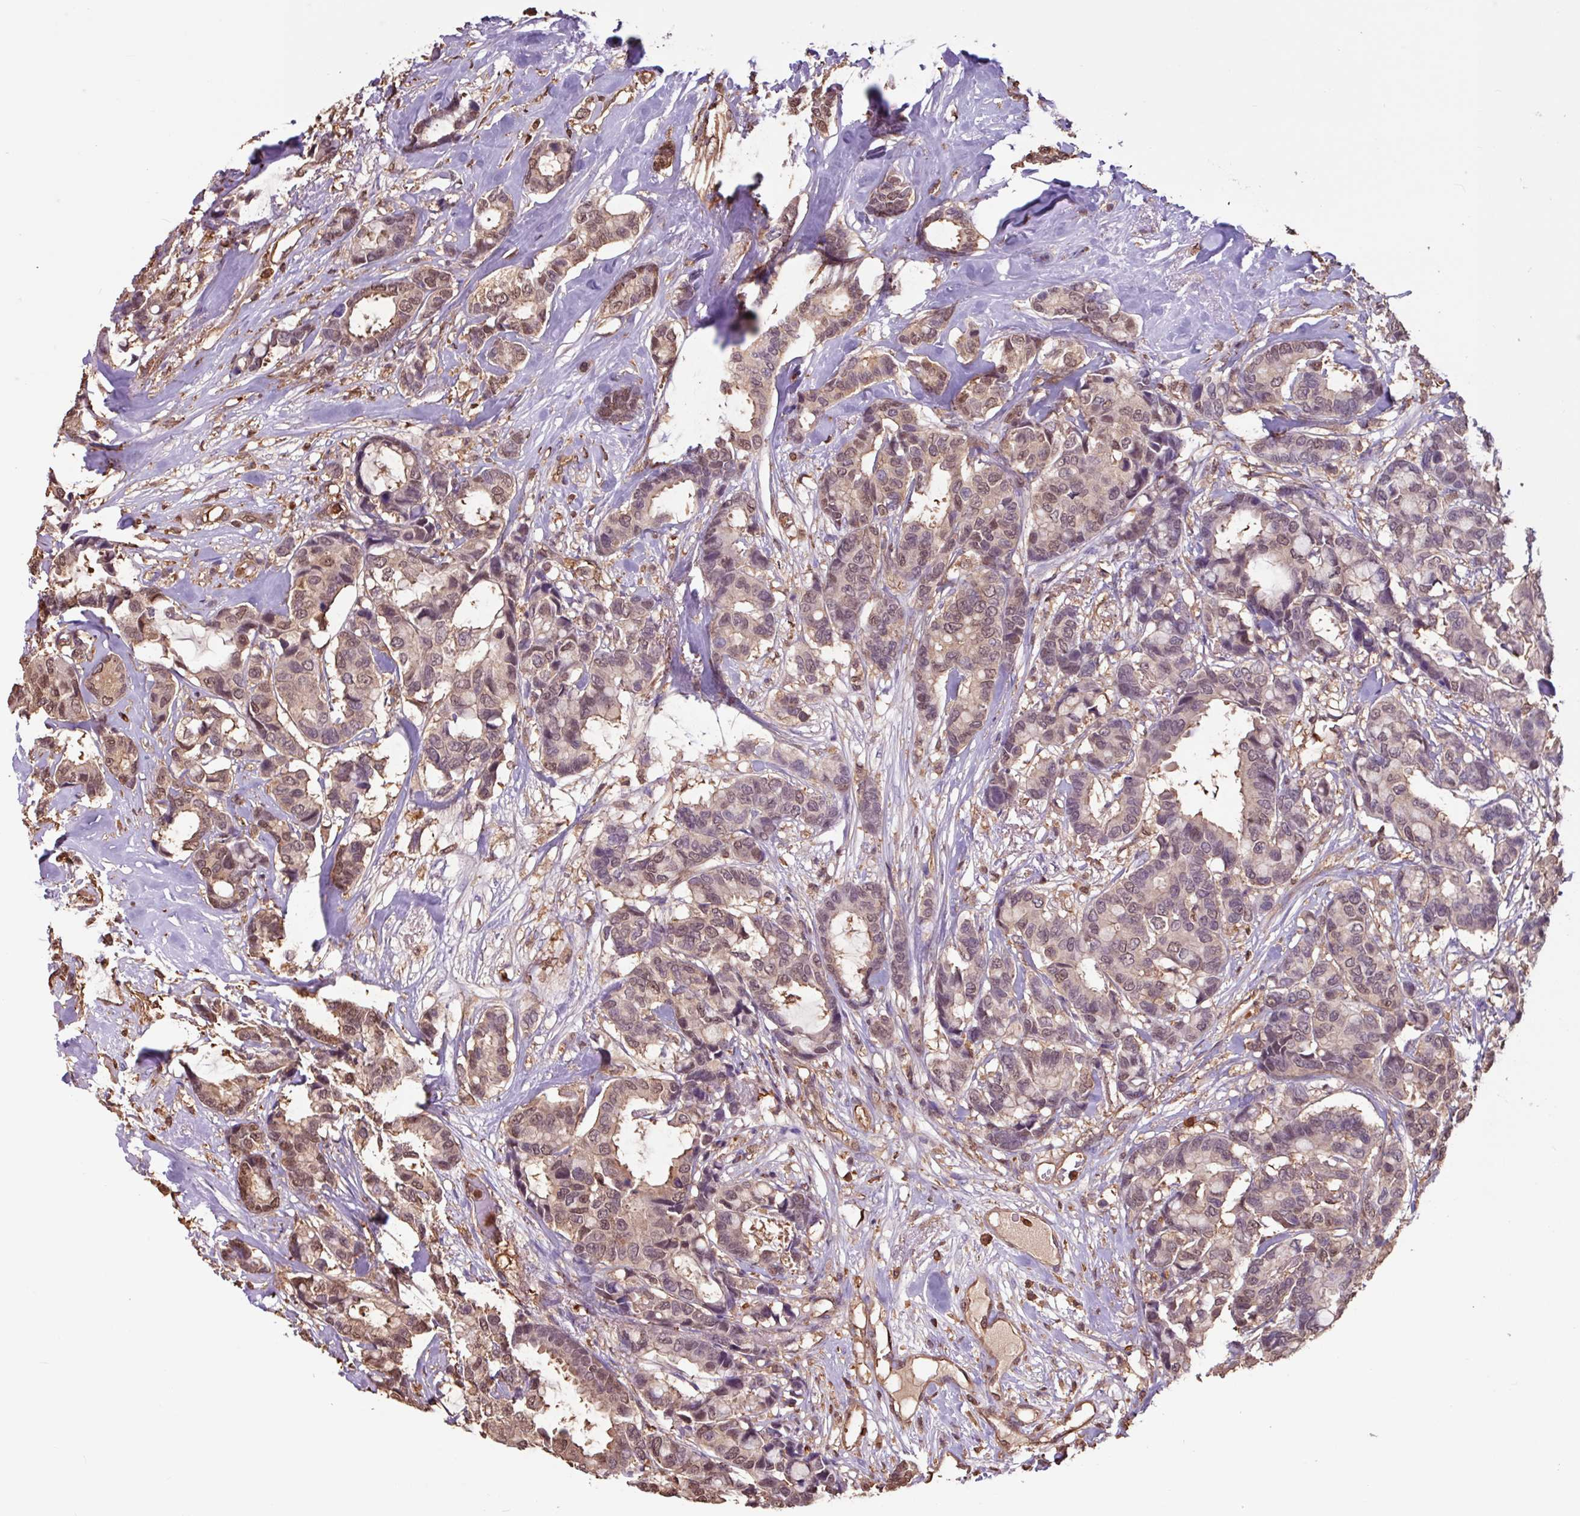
{"staining": {"intensity": "weak", "quantity": ">75%", "location": "cytoplasmic/membranous,nuclear"}, "tissue": "breast cancer", "cell_type": "Tumor cells", "image_type": "cancer", "snomed": [{"axis": "morphology", "description": "Duct carcinoma"}, {"axis": "topography", "description": "Breast"}], "caption": "An immunohistochemistry (IHC) micrograph of tumor tissue is shown. Protein staining in brown labels weak cytoplasmic/membranous and nuclear positivity in breast intraductal carcinoma within tumor cells.", "gene": "ARHGDIB", "patient": {"sex": "female", "age": 87}}